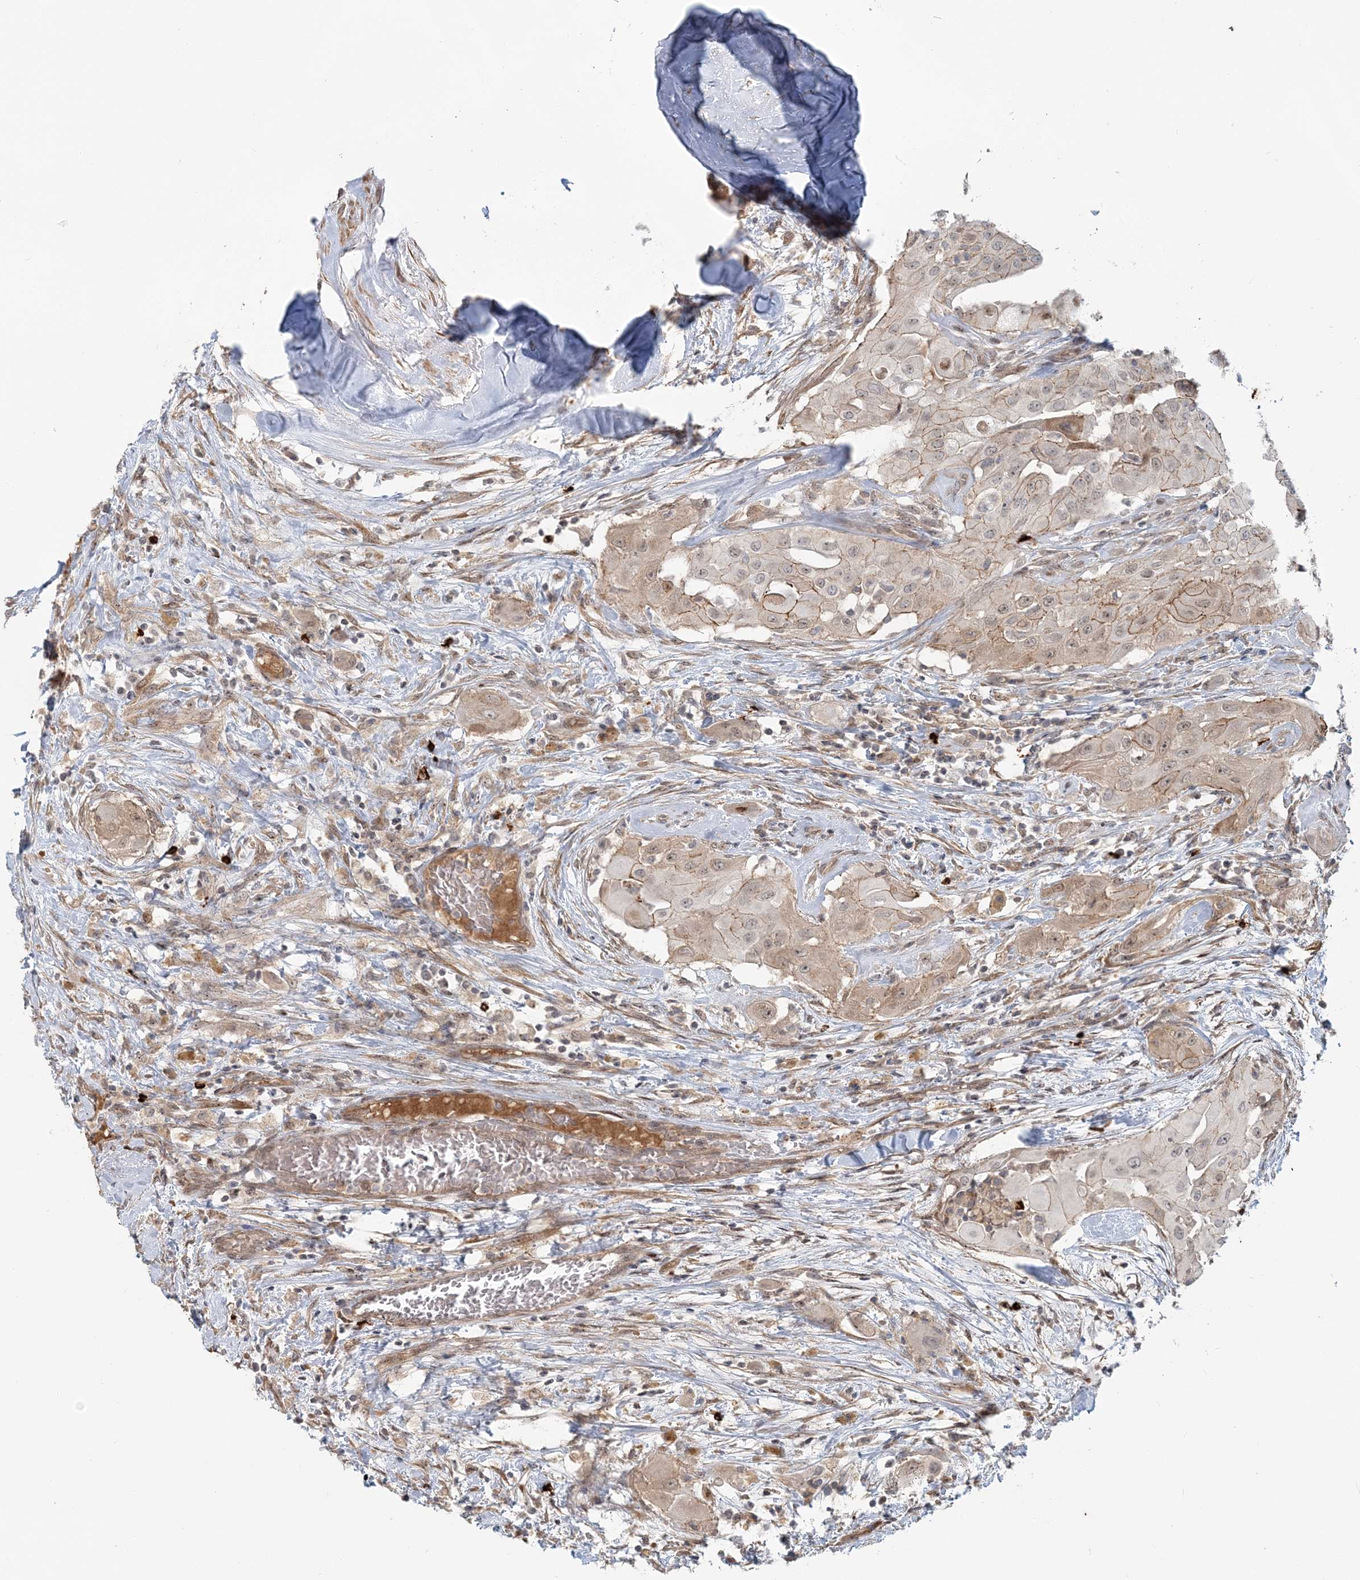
{"staining": {"intensity": "moderate", "quantity": ">75%", "location": "cytoplasmic/membranous"}, "tissue": "thyroid cancer", "cell_type": "Tumor cells", "image_type": "cancer", "snomed": [{"axis": "morphology", "description": "Papillary adenocarcinoma, NOS"}, {"axis": "topography", "description": "Thyroid gland"}], "caption": "Brown immunohistochemical staining in human thyroid papillary adenocarcinoma displays moderate cytoplasmic/membranous positivity in approximately >75% of tumor cells.", "gene": "SH3PXD2A", "patient": {"sex": "female", "age": 59}}